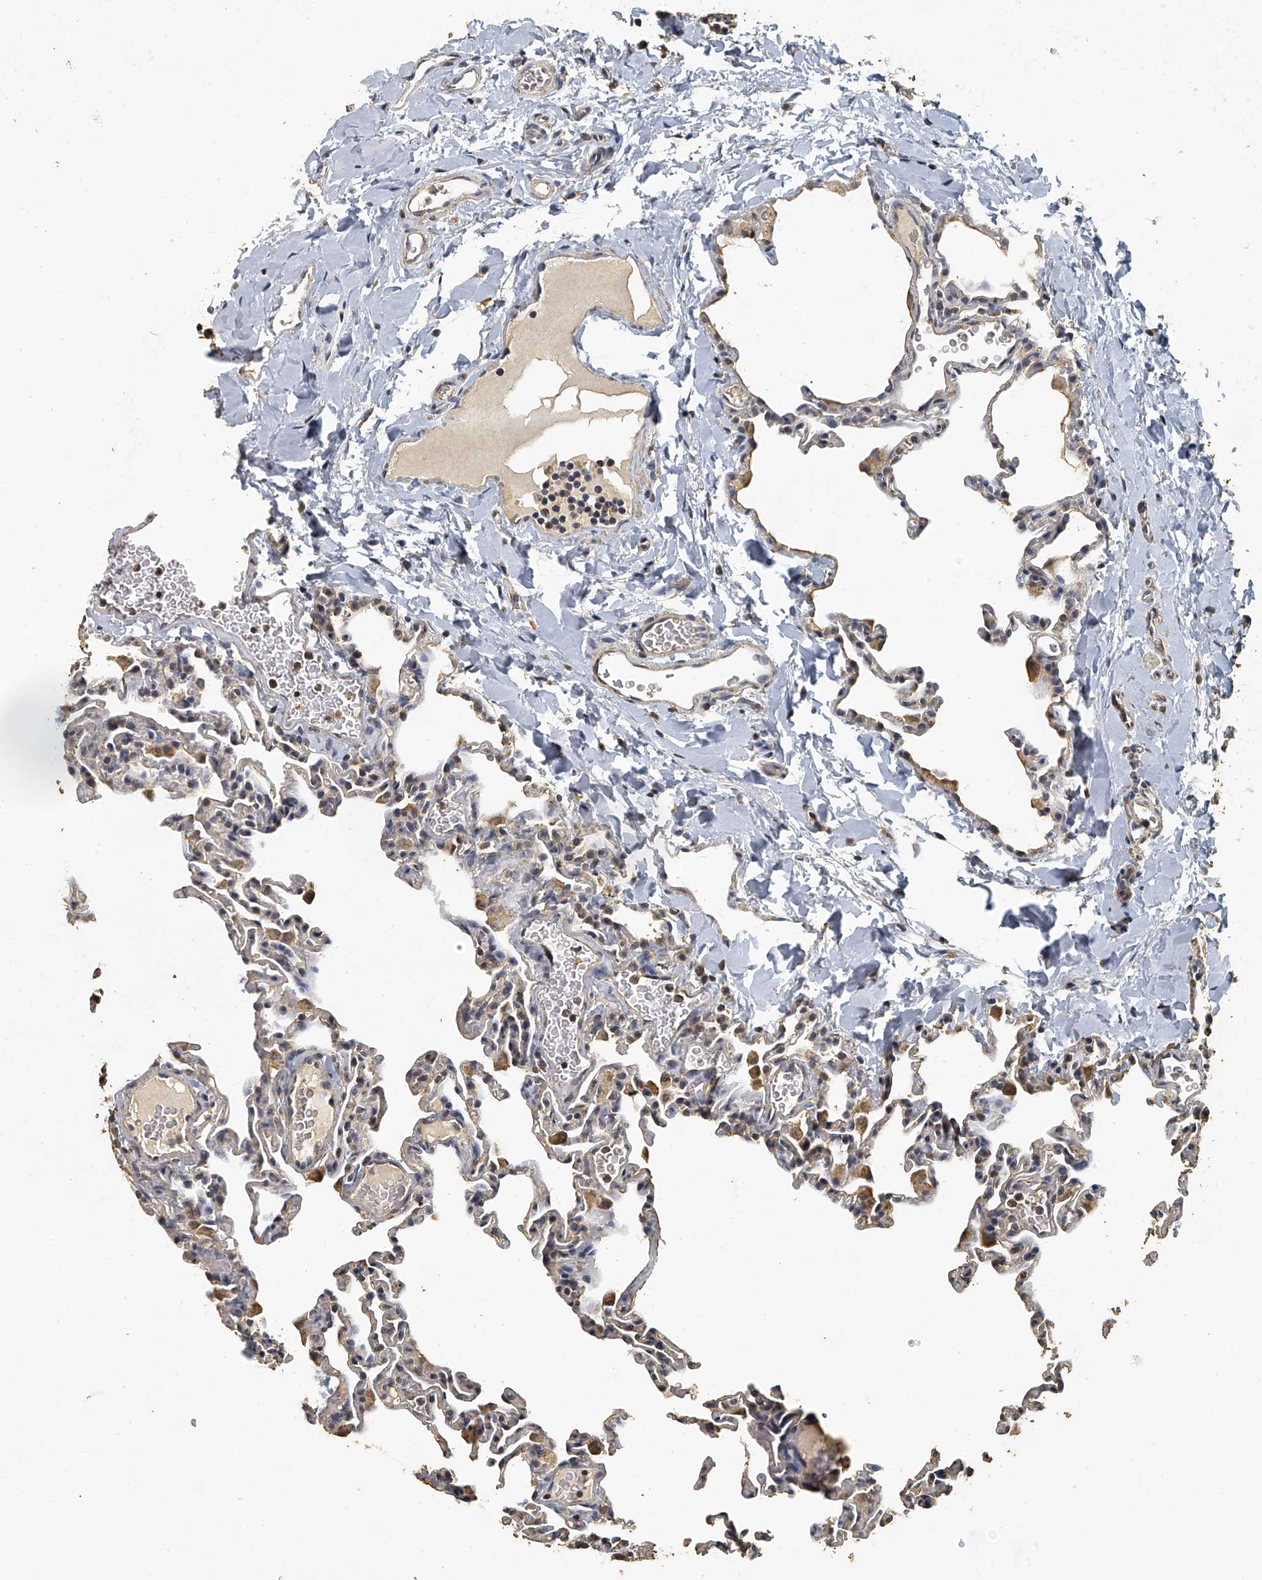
{"staining": {"intensity": "weak", "quantity": "25%-75%", "location": "cytoplasmic/membranous"}, "tissue": "lung", "cell_type": "Alveolar cells", "image_type": "normal", "snomed": [{"axis": "morphology", "description": "Normal tissue, NOS"}, {"axis": "topography", "description": "Lung"}], "caption": "Immunohistochemical staining of normal human lung exhibits low levels of weak cytoplasmic/membranous staining in about 25%-75% of alveolar cells. The protein of interest is stained brown, and the nuclei are stained in blue (DAB IHC with brightfield microscopy, high magnification).", "gene": "MRPL28", "patient": {"sex": "male", "age": 20}}